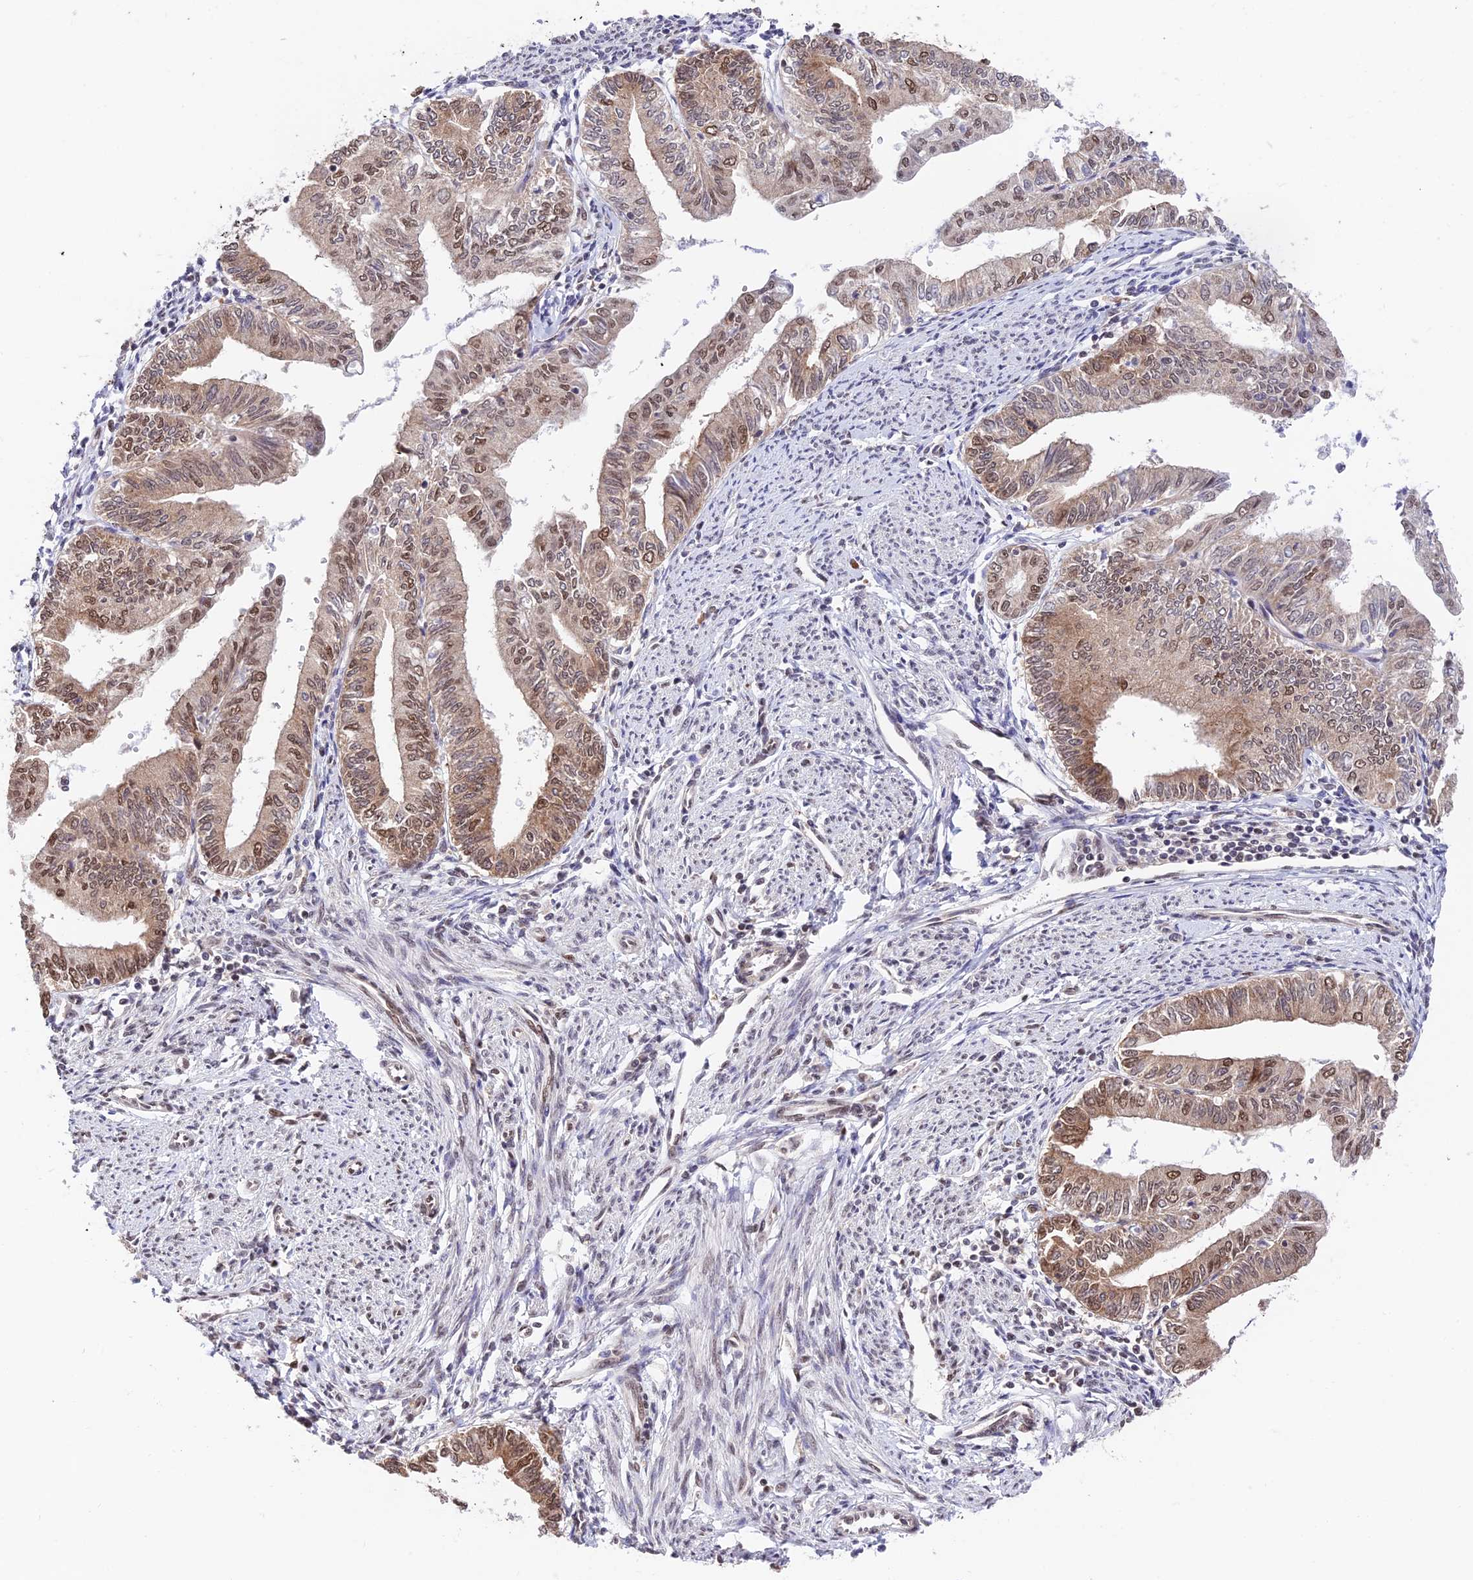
{"staining": {"intensity": "moderate", "quantity": ">75%", "location": "cytoplasmic/membranous,nuclear"}, "tissue": "endometrial cancer", "cell_type": "Tumor cells", "image_type": "cancer", "snomed": [{"axis": "morphology", "description": "Adenocarcinoma, NOS"}, {"axis": "topography", "description": "Endometrium"}], "caption": "This is an image of immunohistochemistry (IHC) staining of endometrial cancer (adenocarcinoma), which shows moderate positivity in the cytoplasmic/membranous and nuclear of tumor cells.", "gene": "RBM42", "patient": {"sex": "female", "age": 66}}